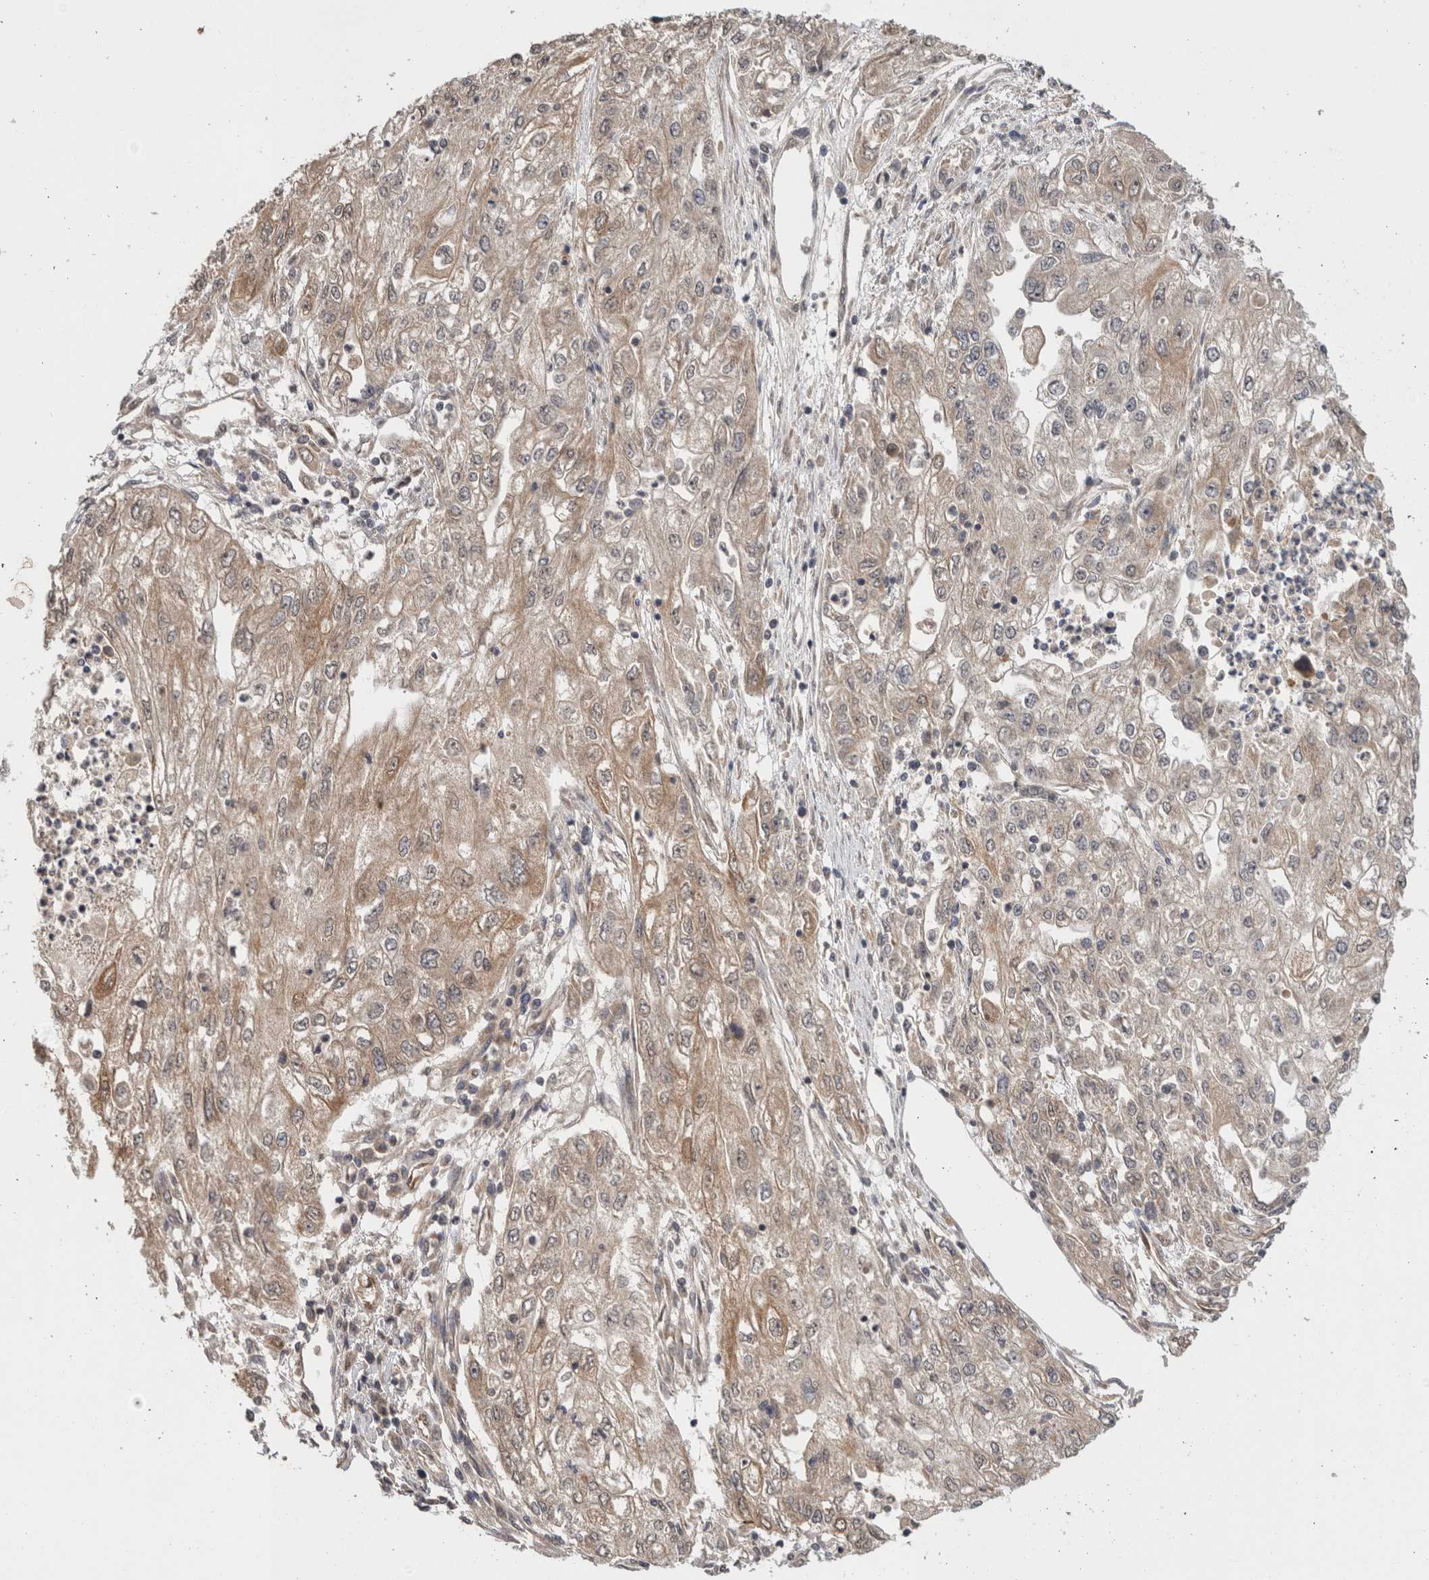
{"staining": {"intensity": "weak", "quantity": "<25%", "location": "cytoplasmic/membranous"}, "tissue": "endometrial cancer", "cell_type": "Tumor cells", "image_type": "cancer", "snomed": [{"axis": "morphology", "description": "Adenocarcinoma, NOS"}, {"axis": "topography", "description": "Endometrium"}], "caption": "Immunohistochemistry (IHC) image of neoplastic tissue: human adenocarcinoma (endometrial) stained with DAB reveals no significant protein staining in tumor cells. The staining is performed using DAB (3,3'-diaminobenzidine) brown chromogen with nuclei counter-stained in using hematoxylin.", "gene": "HMOX2", "patient": {"sex": "female", "age": 49}}